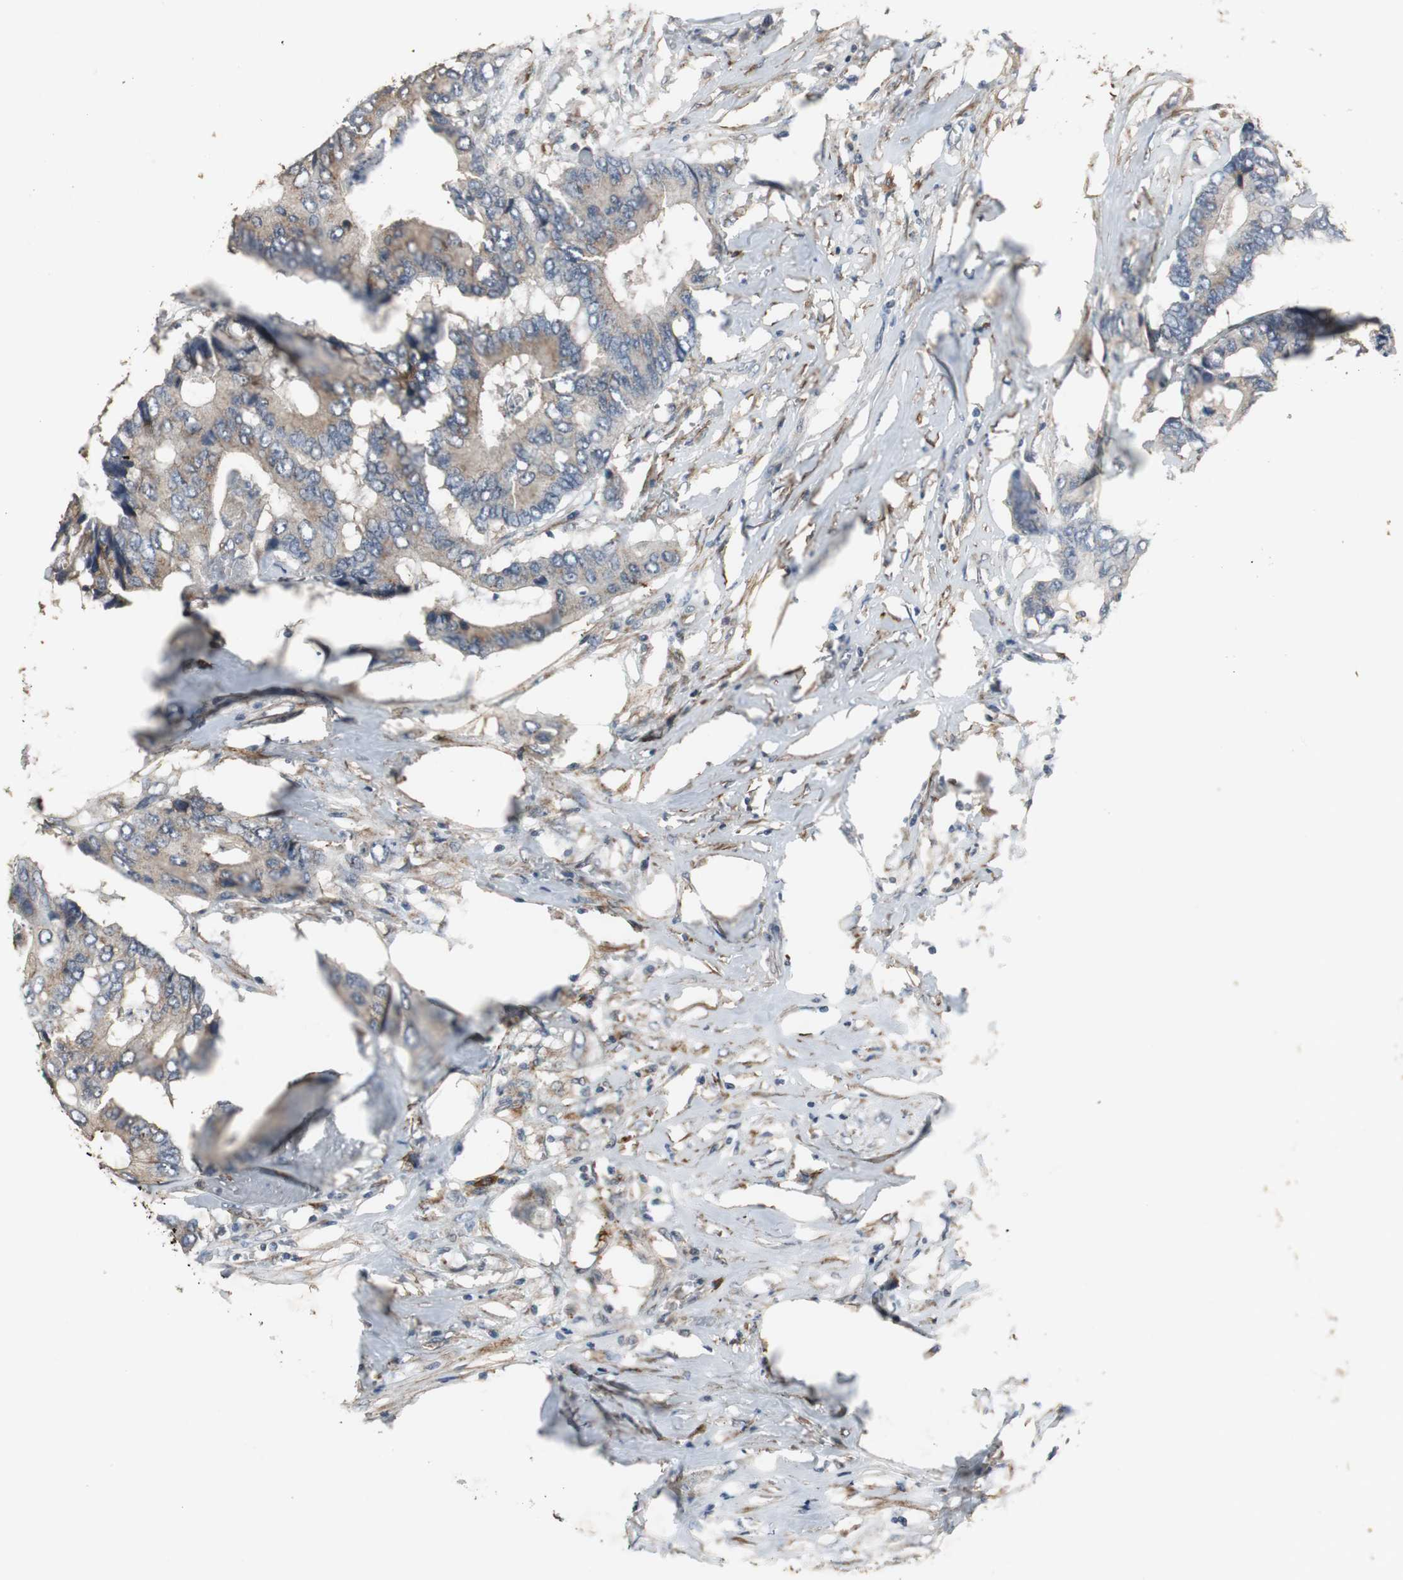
{"staining": {"intensity": "weak", "quantity": ">75%", "location": "cytoplasmic/membranous"}, "tissue": "colorectal cancer", "cell_type": "Tumor cells", "image_type": "cancer", "snomed": [{"axis": "morphology", "description": "Adenocarcinoma, NOS"}, {"axis": "topography", "description": "Rectum"}], "caption": "Immunohistochemistry histopathology image of neoplastic tissue: colorectal adenocarcinoma stained using IHC exhibits low levels of weak protein expression localized specifically in the cytoplasmic/membranous of tumor cells, appearing as a cytoplasmic/membranous brown color.", "gene": "JTB", "patient": {"sex": "male", "age": 55}}